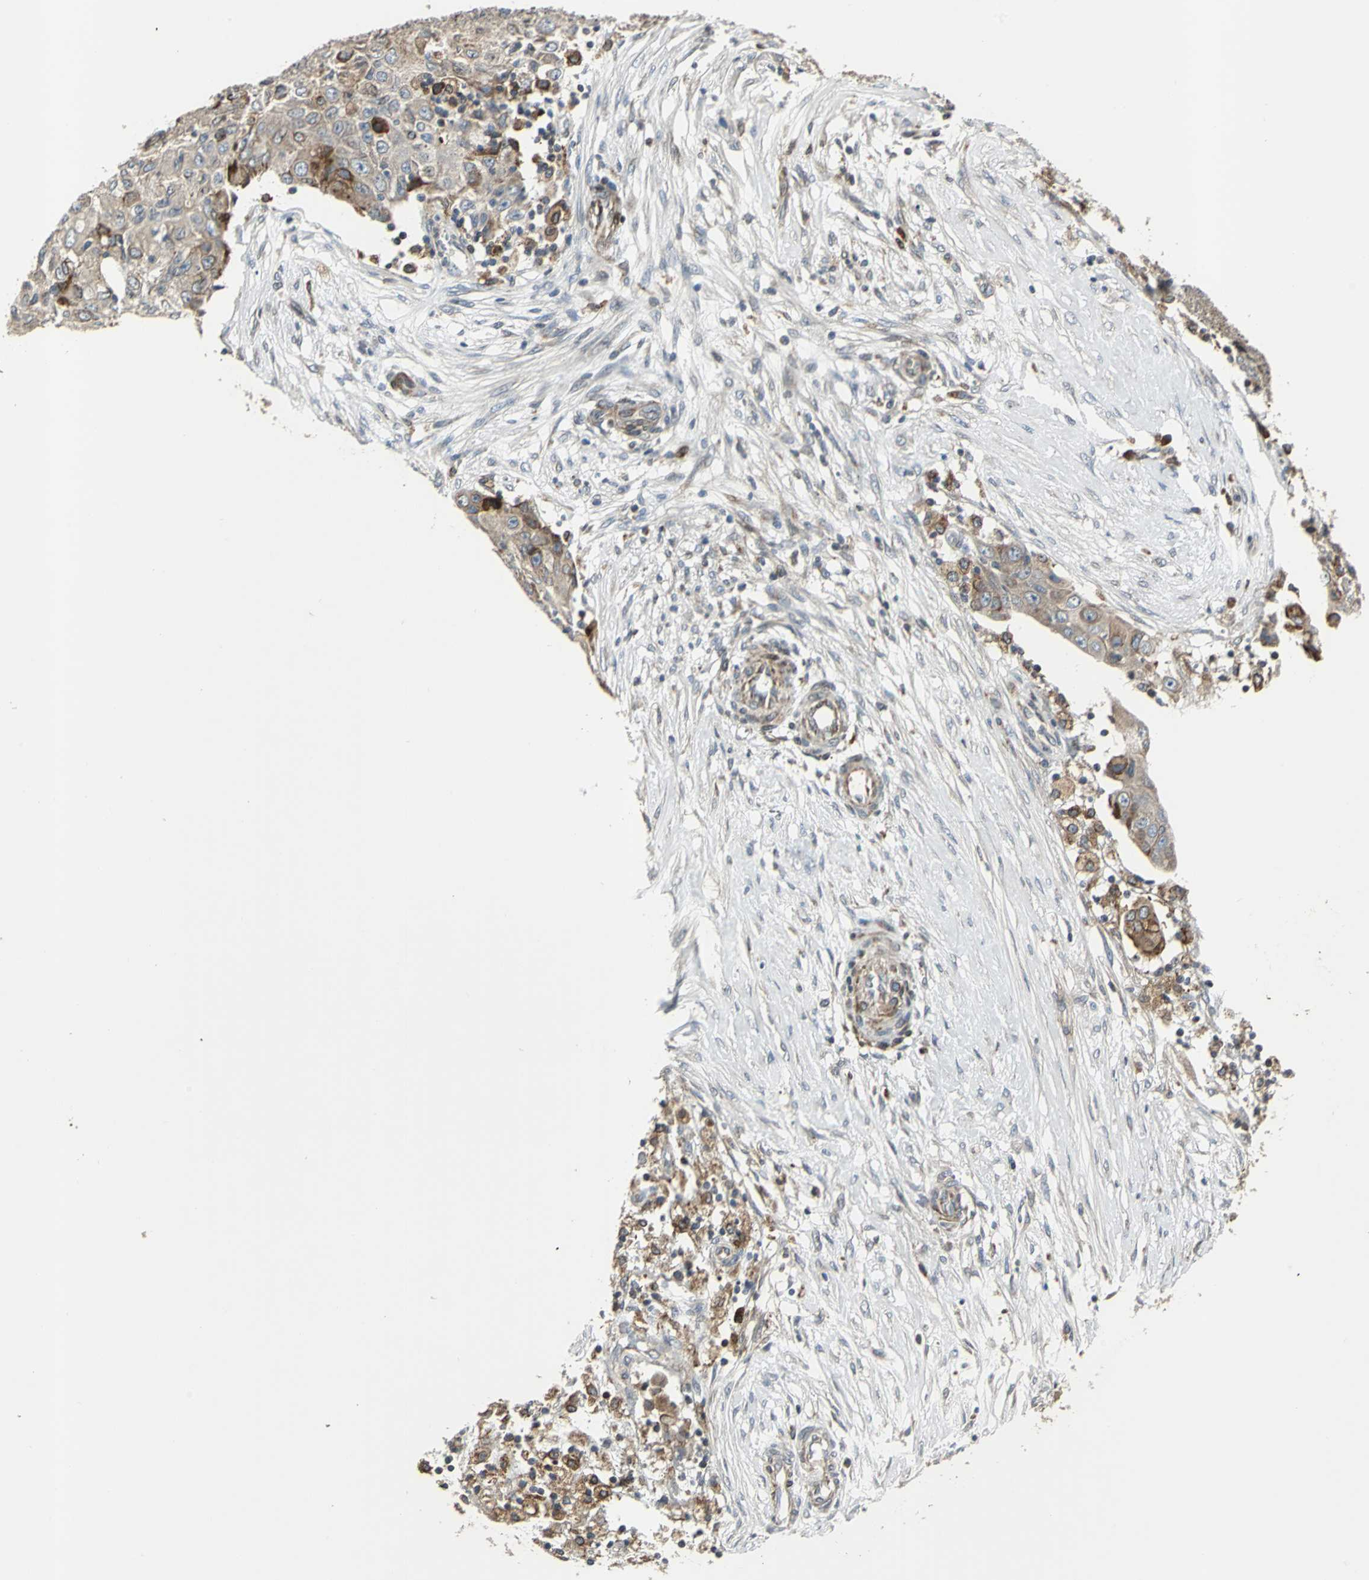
{"staining": {"intensity": "moderate", "quantity": "25%-75%", "location": "cytoplasmic/membranous"}, "tissue": "ovarian cancer", "cell_type": "Tumor cells", "image_type": "cancer", "snomed": [{"axis": "morphology", "description": "Carcinoma, endometroid"}, {"axis": "topography", "description": "Ovary"}], "caption": "There is medium levels of moderate cytoplasmic/membranous expression in tumor cells of ovarian cancer, as demonstrated by immunohistochemical staining (brown color).", "gene": "HTATIP2", "patient": {"sex": "female", "age": 42}}